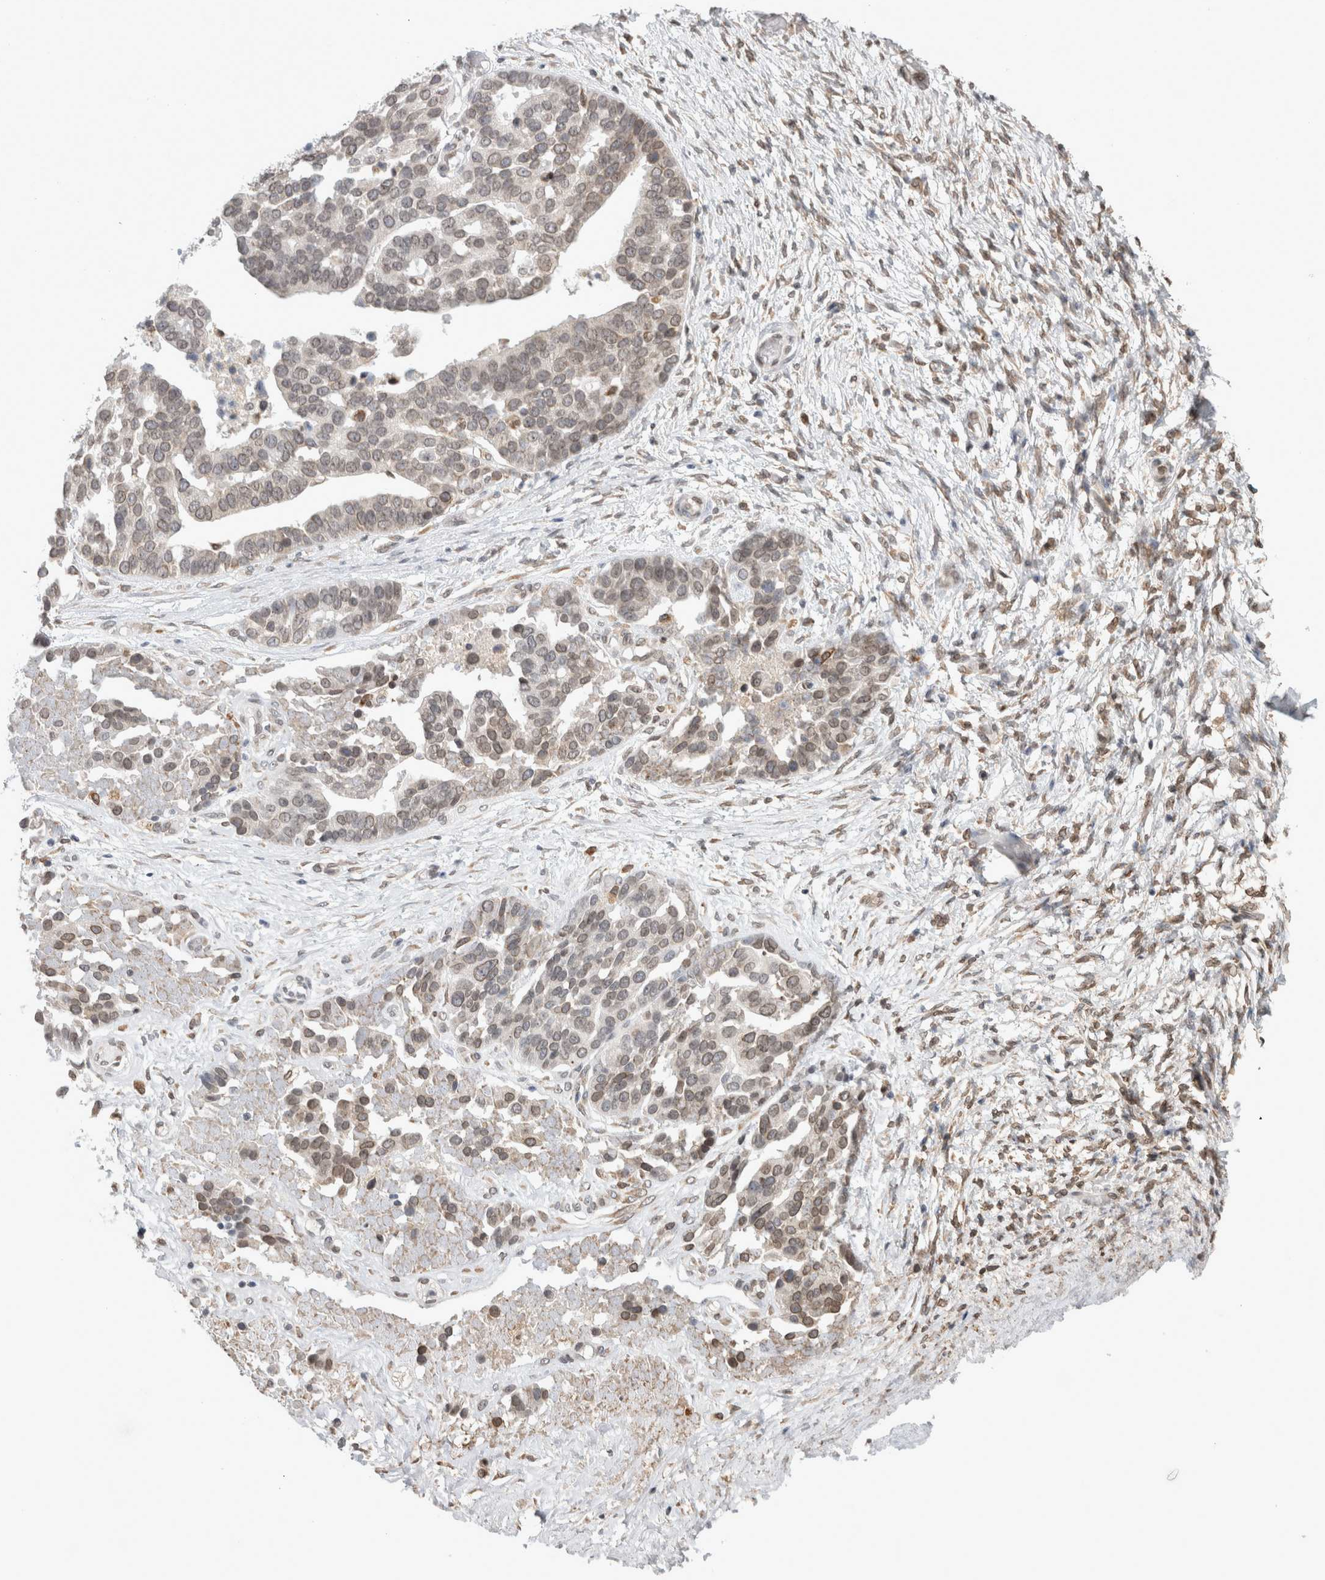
{"staining": {"intensity": "weak", "quantity": "25%-75%", "location": "cytoplasmic/membranous,nuclear"}, "tissue": "ovarian cancer", "cell_type": "Tumor cells", "image_type": "cancer", "snomed": [{"axis": "morphology", "description": "Cystadenocarcinoma, serous, NOS"}, {"axis": "topography", "description": "Ovary"}], "caption": "Weak cytoplasmic/membranous and nuclear protein expression is seen in approximately 25%-75% of tumor cells in ovarian serous cystadenocarcinoma.", "gene": "RBMX2", "patient": {"sex": "female", "age": 44}}